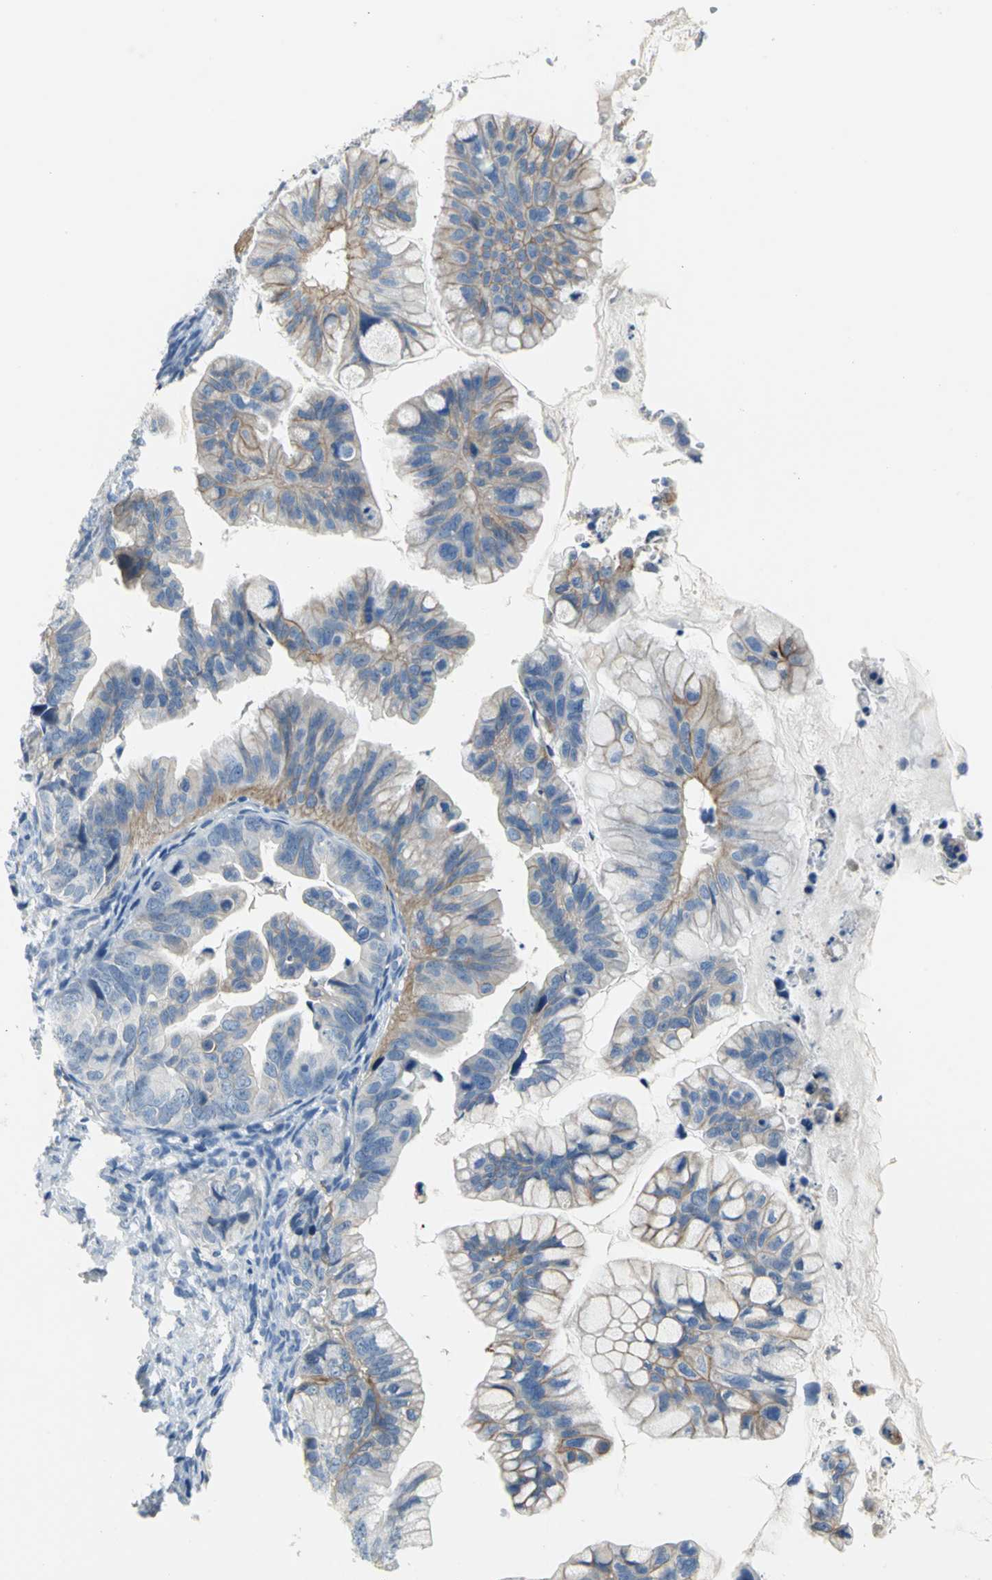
{"staining": {"intensity": "moderate", "quantity": "25%-75%", "location": "cytoplasmic/membranous"}, "tissue": "ovarian cancer", "cell_type": "Tumor cells", "image_type": "cancer", "snomed": [{"axis": "morphology", "description": "Cystadenocarcinoma, mucinous, NOS"}, {"axis": "topography", "description": "Ovary"}], "caption": "Tumor cells show medium levels of moderate cytoplasmic/membranous positivity in about 25%-75% of cells in ovarian cancer. The protein of interest is shown in brown color, while the nuclei are stained blue.", "gene": "ALOX15", "patient": {"sex": "female", "age": 36}}